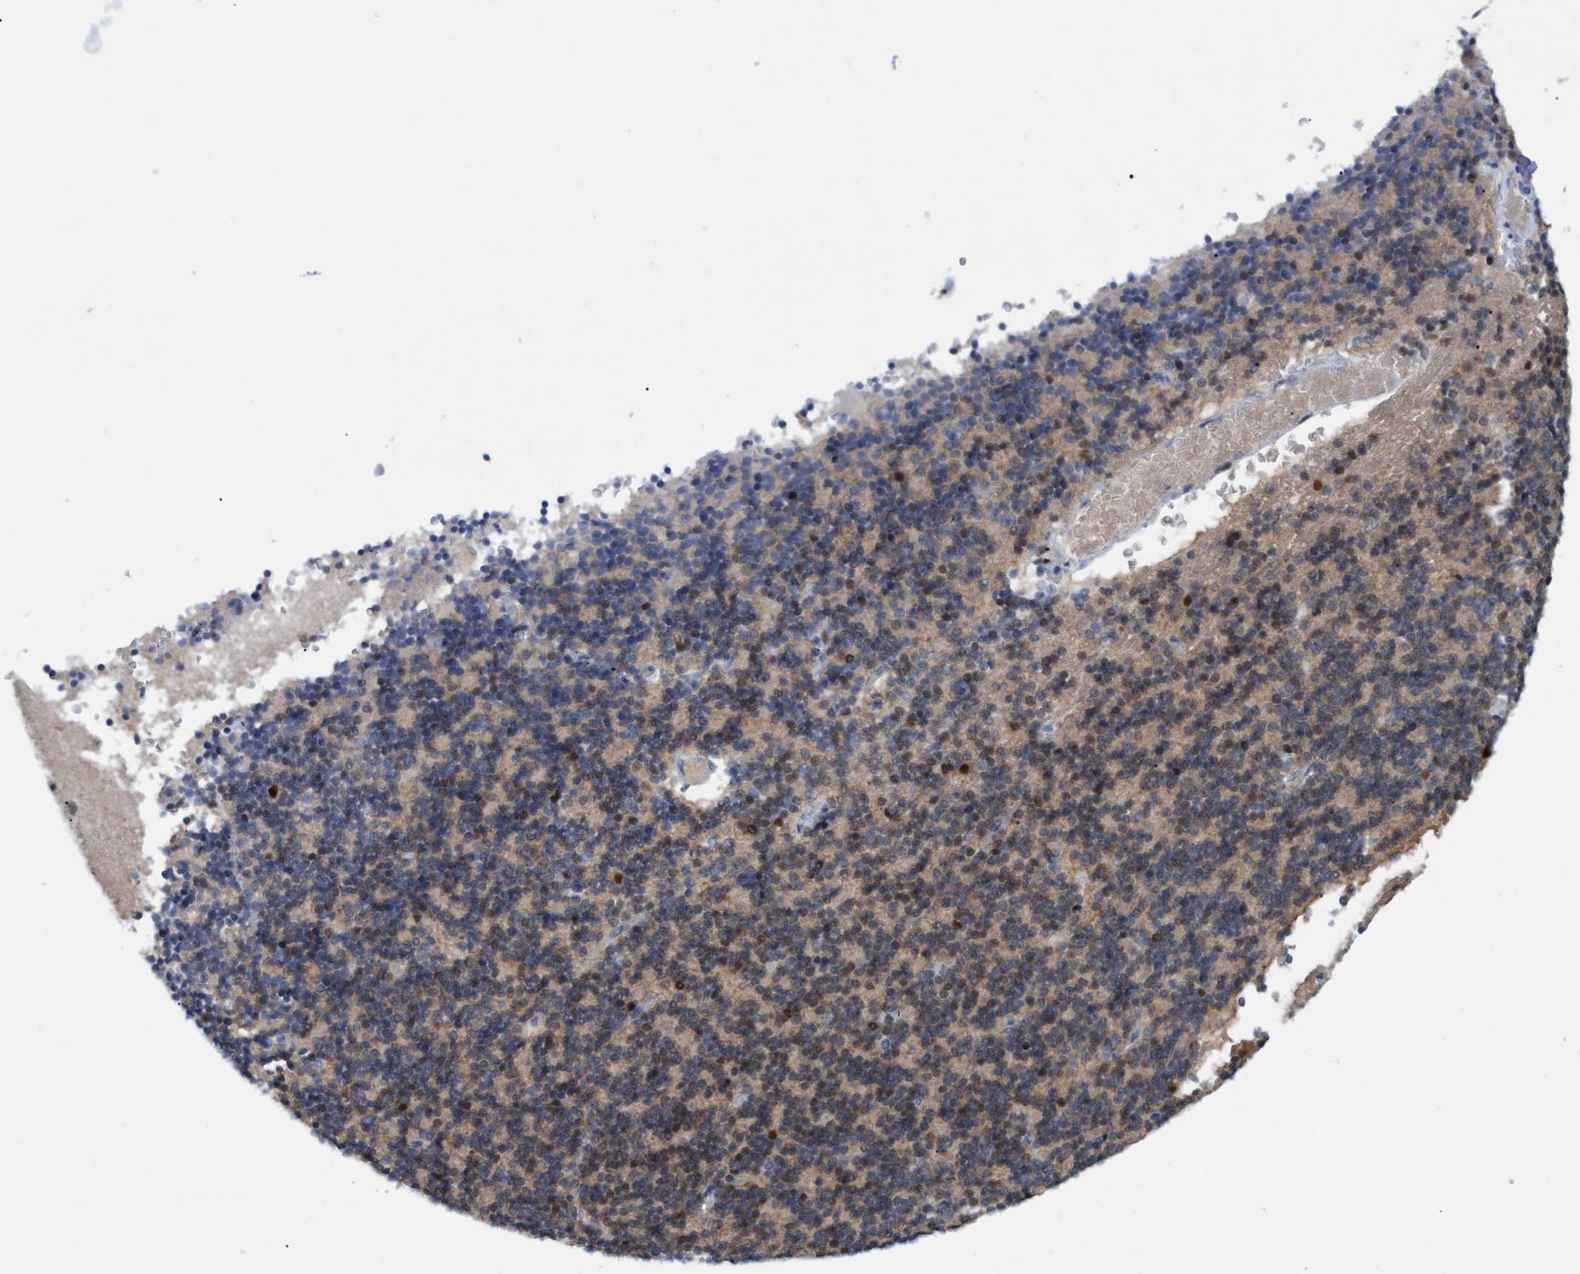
{"staining": {"intensity": "weak", "quantity": "25%-75%", "location": "nuclear"}, "tissue": "cerebellum", "cell_type": "Cells in granular layer", "image_type": "normal", "snomed": [{"axis": "morphology", "description": "Normal tissue, NOS"}, {"axis": "topography", "description": "Cerebellum"}], "caption": "The micrograph exhibits immunohistochemical staining of unremarkable cerebellum. There is weak nuclear positivity is present in approximately 25%-75% of cells in granular layer.", "gene": "PINX1", "patient": {"sex": "female", "age": 19}}